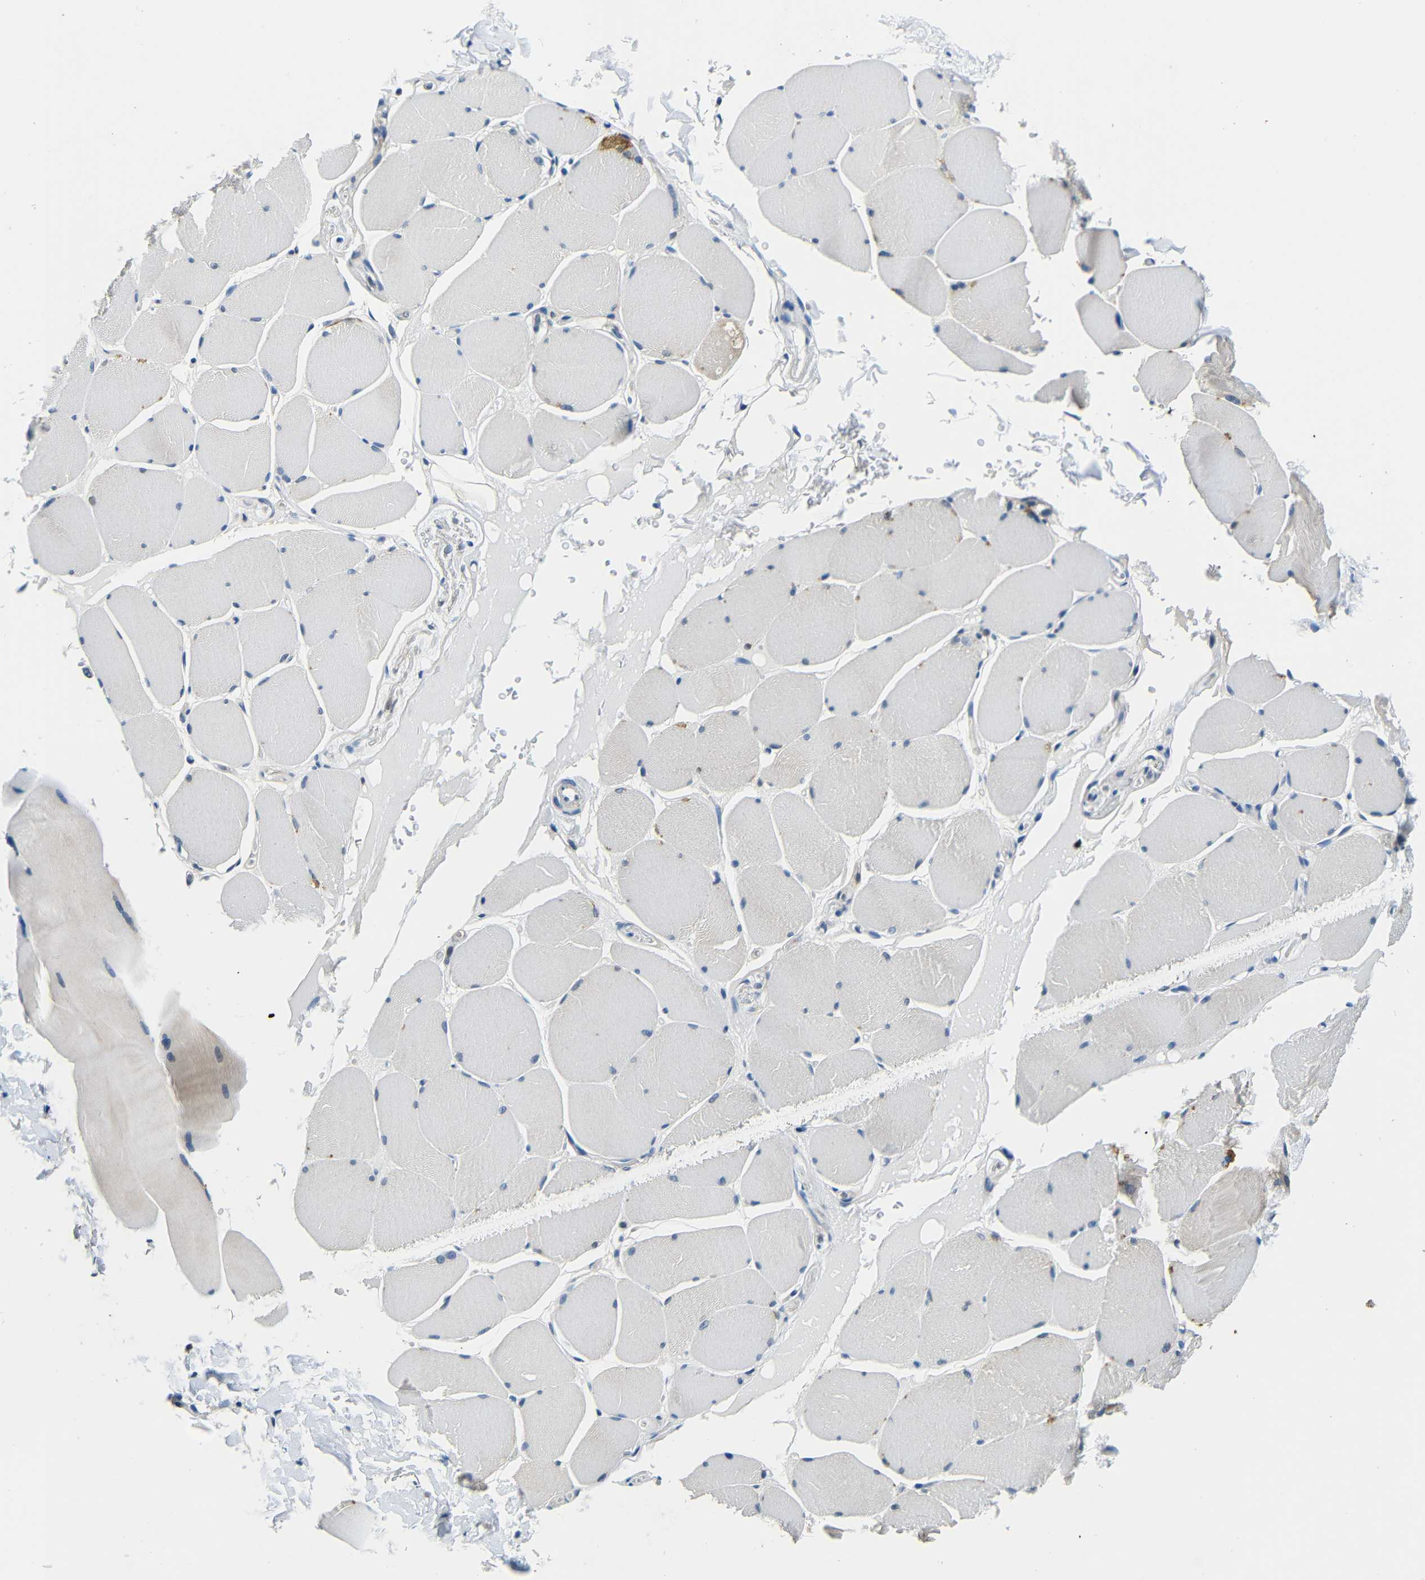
{"staining": {"intensity": "negative", "quantity": "none", "location": "none"}, "tissue": "skeletal muscle", "cell_type": "Myocytes", "image_type": "normal", "snomed": [{"axis": "morphology", "description": "Normal tissue, NOS"}, {"axis": "topography", "description": "Skin"}, {"axis": "topography", "description": "Skeletal muscle"}], "caption": "High power microscopy photomicrograph of an IHC histopathology image of unremarkable skeletal muscle, revealing no significant positivity in myocytes. Nuclei are stained in blue.", "gene": "ADAP1", "patient": {"sex": "male", "age": 83}}